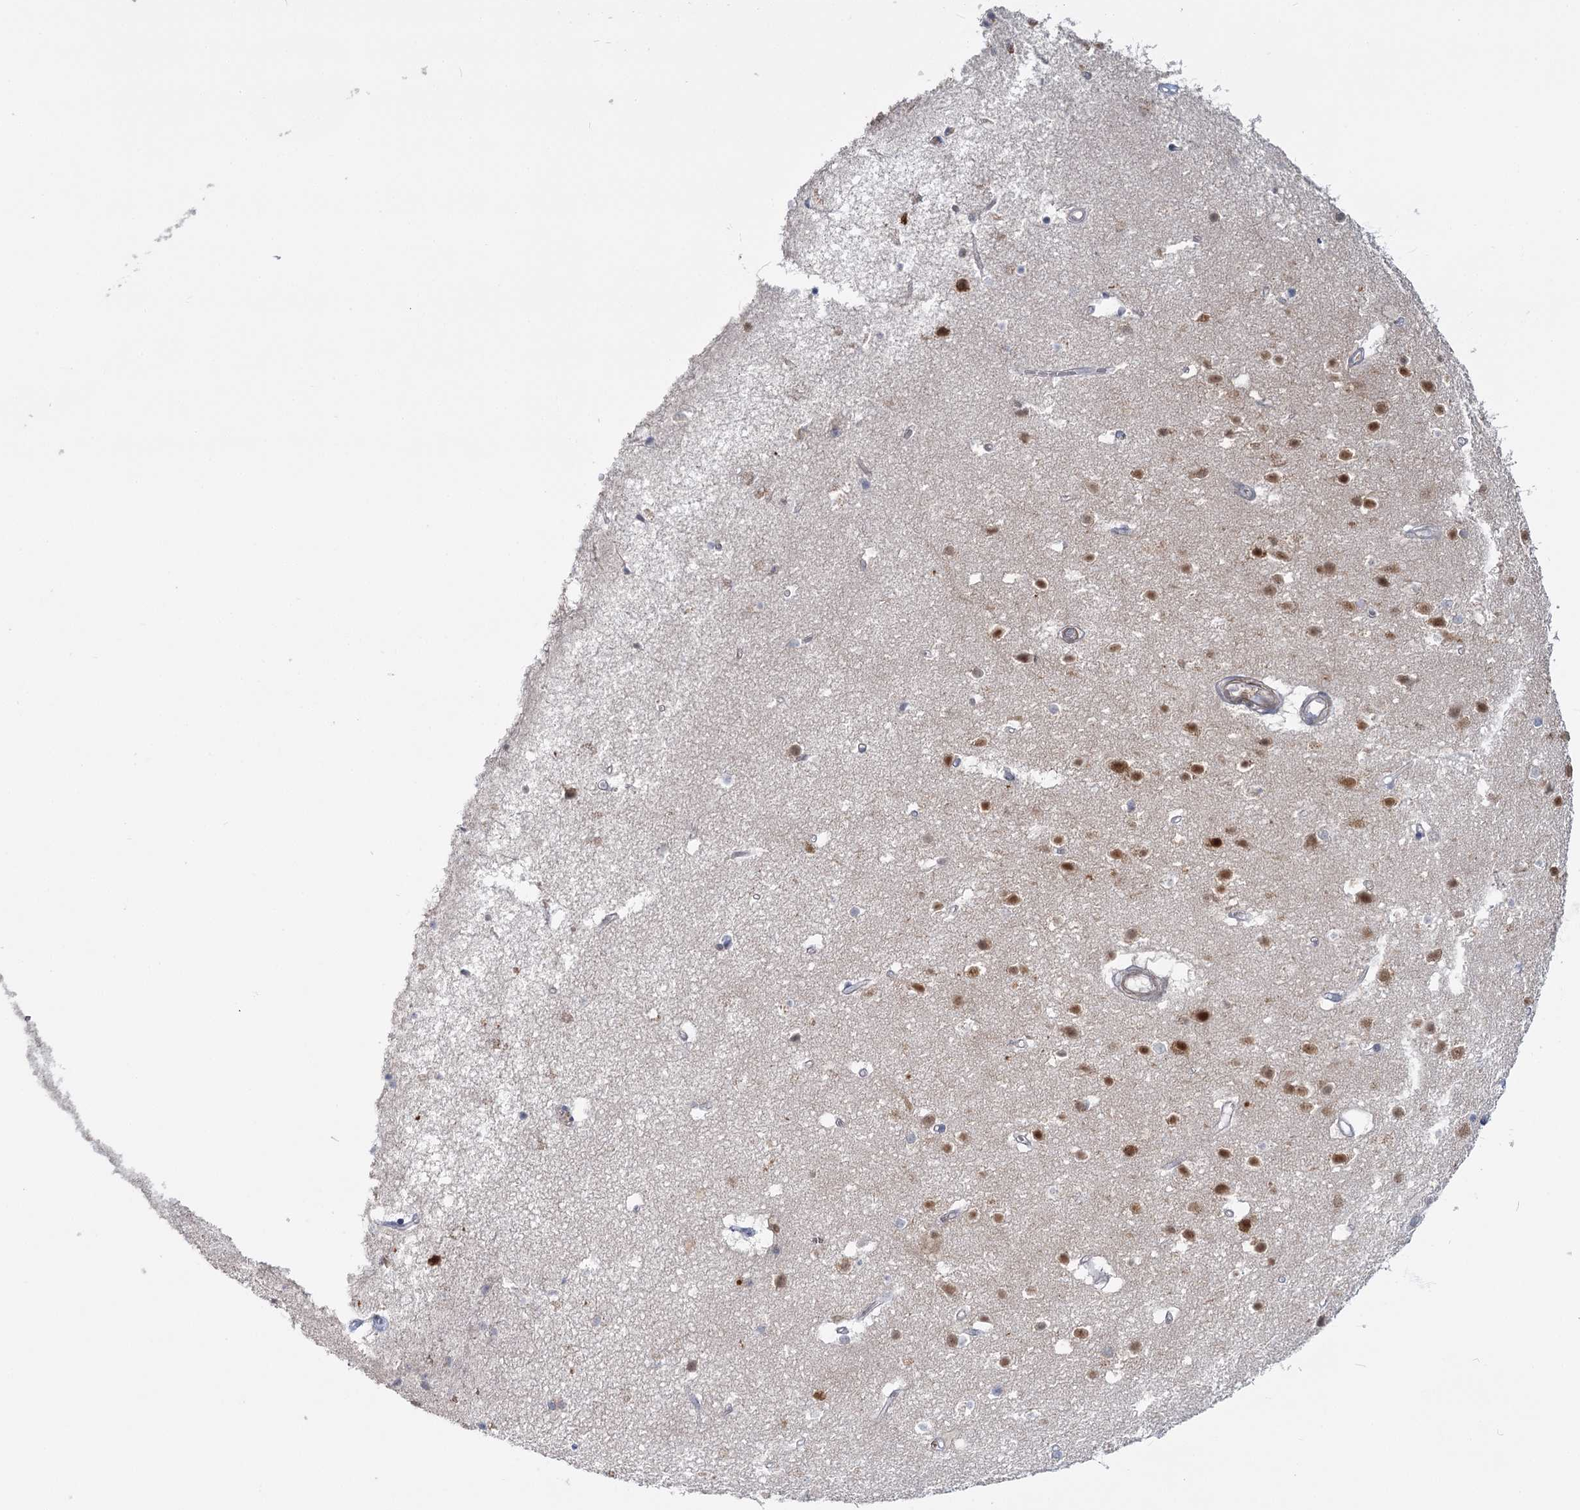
{"staining": {"intensity": "weak", "quantity": ">75%", "location": "cytoplasmic/membranous"}, "tissue": "cerebral cortex", "cell_type": "Endothelial cells", "image_type": "normal", "snomed": [{"axis": "morphology", "description": "Normal tissue, NOS"}, {"axis": "topography", "description": "Cerebral cortex"}], "caption": "DAB immunohistochemical staining of normal cerebral cortex shows weak cytoplasmic/membranous protein expression in approximately >75% of endothelial cells. The protein of interest is stained brown, and the nuclei are stained in blue (DAB (3,3'-diaminobenzidine) IHC with brightfield microscopy, high magnification).", "gene": "USP11", "patient": {"sex": "male", "age": 54}}